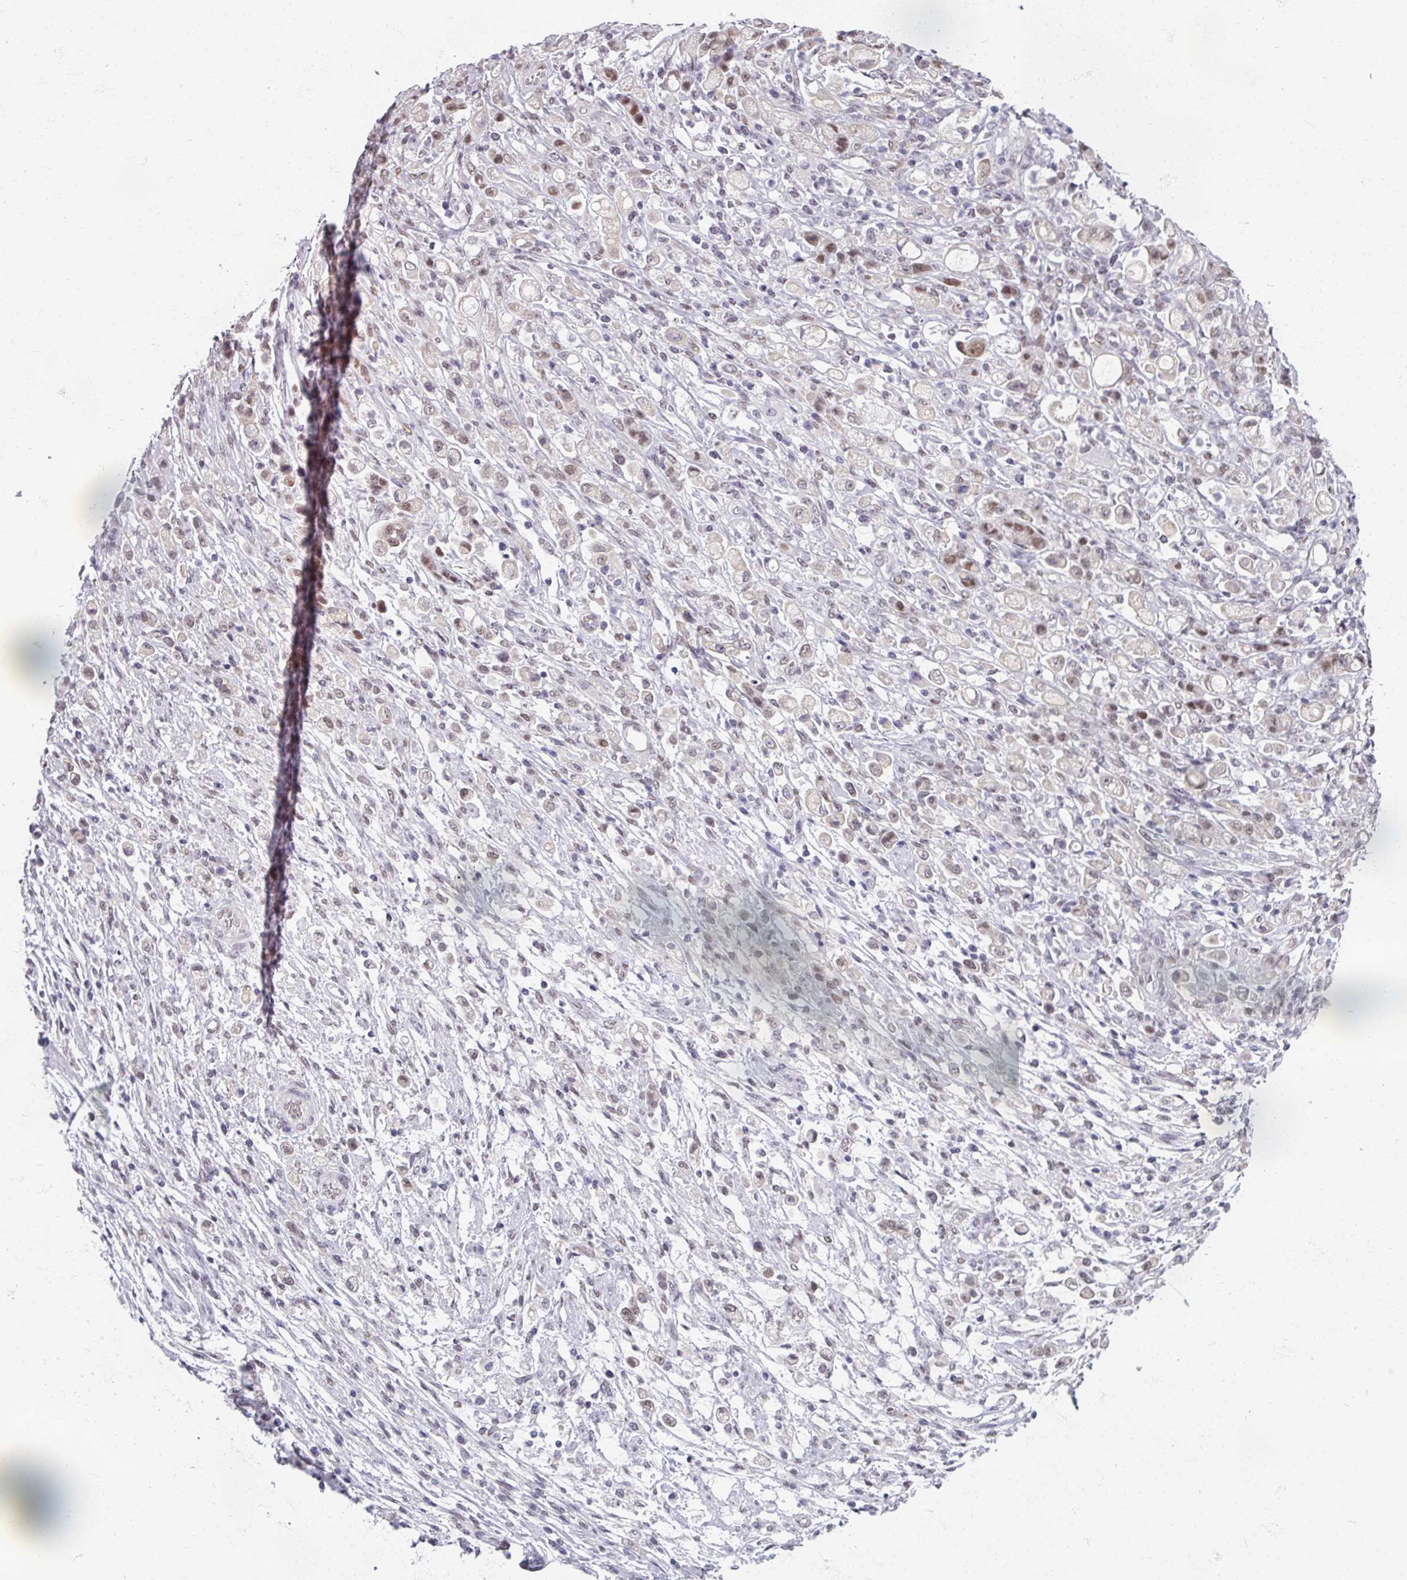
{"staining": {"intensity": "moderate", "quantity": ">75%", "location": "nuclear"}, "tissue": "stomach cancer", "cell_type": "Tumor cells", "image_type": "cancer", "snomed": [{"axis": "morphology", "description": "Adenocarcinoma, NOS"}, {"axis": "topography", "description": "Stomach"}], "caption": "Protein analysis of adenocarcinoma (stomach) tissue shows moderate nuclear staining in approximately >75% of tumor cells. (IHC, brightfield microscopy, high magnification).", "gene": "RIPOR3", "patient": {"sex": "female", "age": 60}}